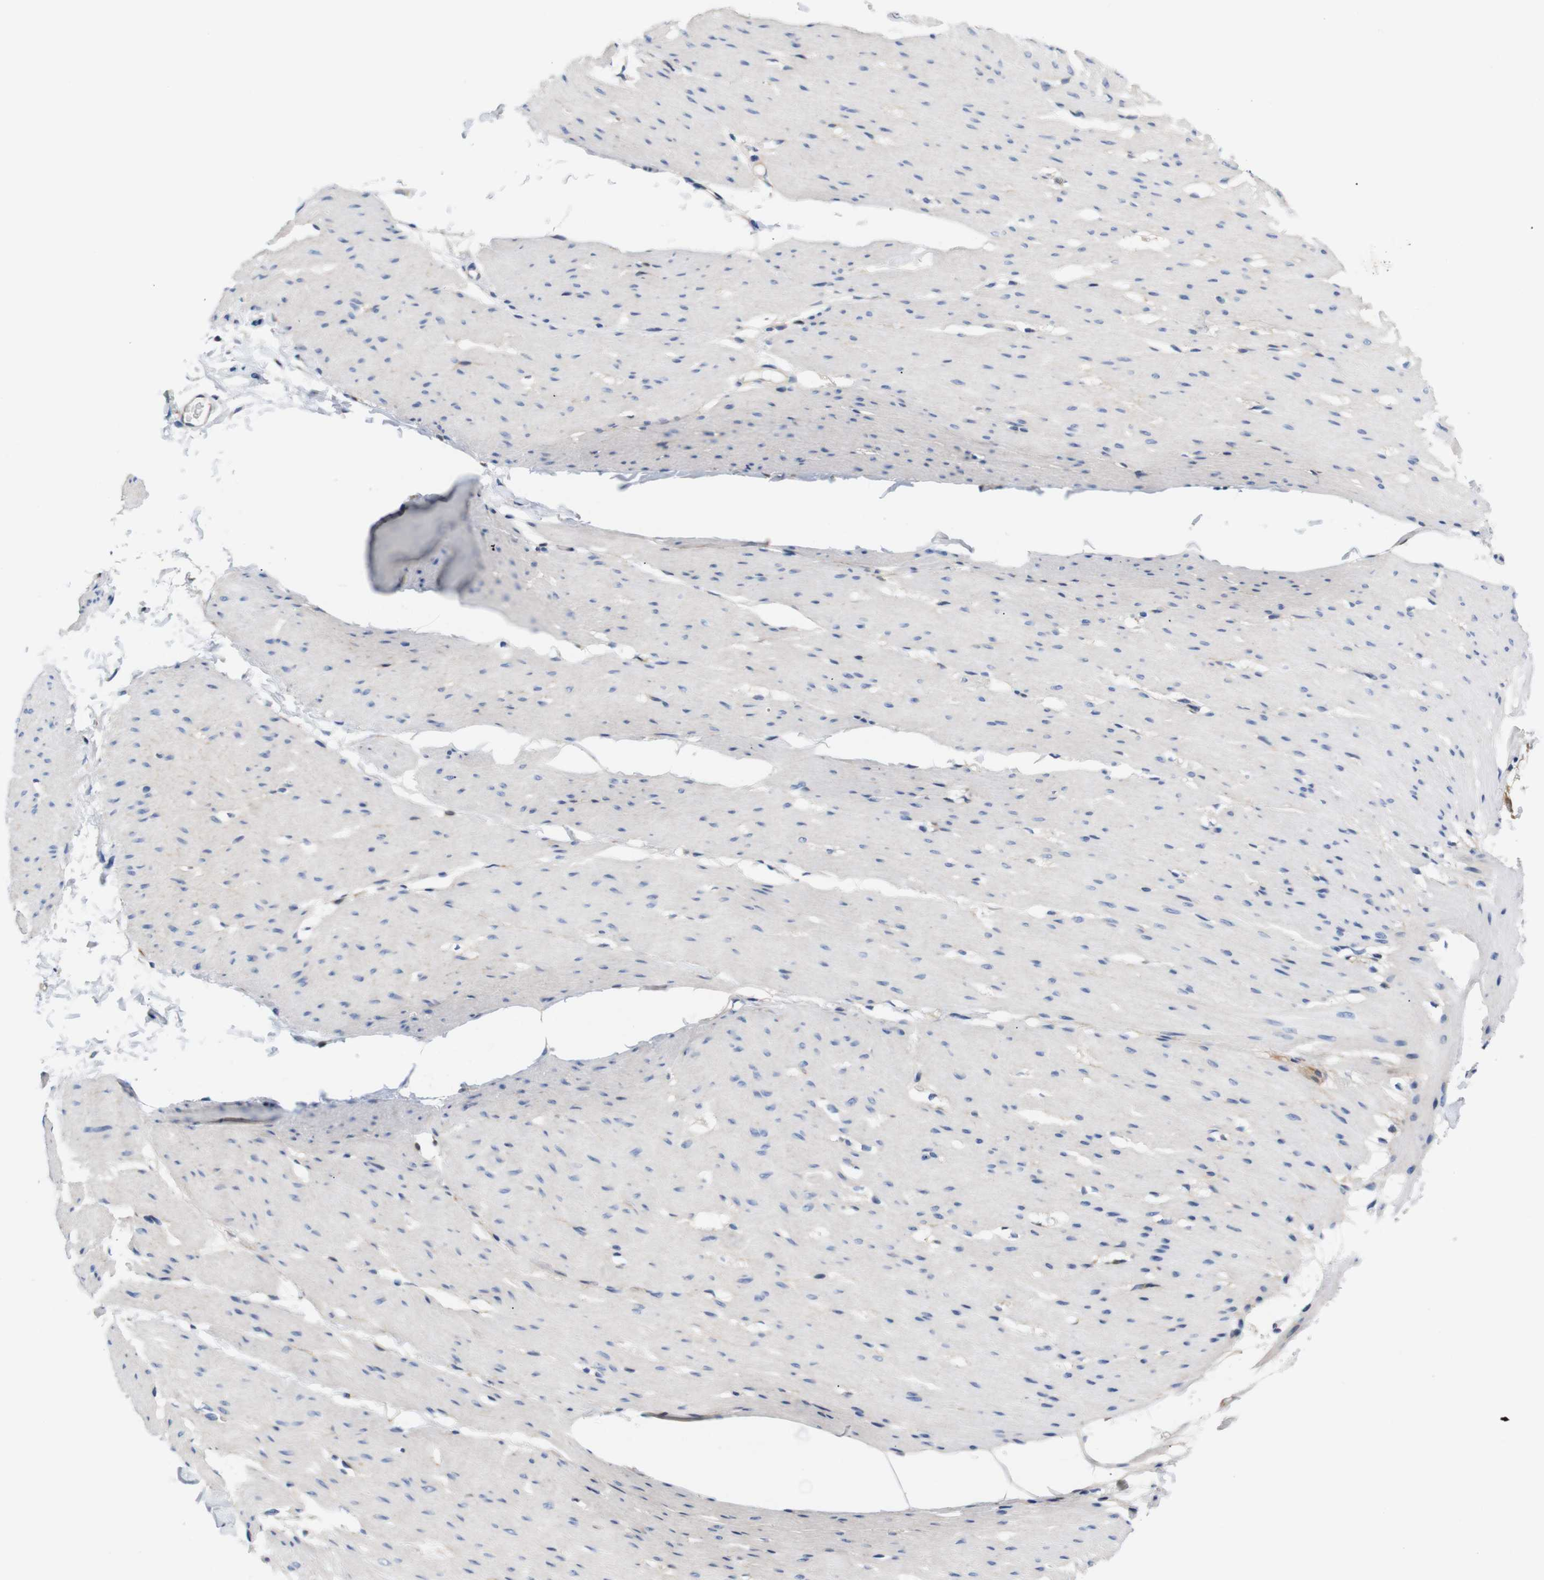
{"staining": {"intensity": "negative", "quantity": "none", "location": "none"}, "tissue": "smooth muscle", "cell_type": "Smooth muscle cells", "image_type": "normal", "snomed": [{"axis": "morphology", "description": "Normal tissue, NOS"}, {"axis": "topography", "description": "Smooth muscle"}, {"axis": "topography", "description": "Colon"}], "caption": "Protein analysis of unremarkable smooth muscle displays no significant expression in smooth muscle cells. (Immunohistochemistry (ihc), brightfield microscopy, high magnification).", "gene": "UBE2G2", "patient": {"sex": "male", "age": 67}}